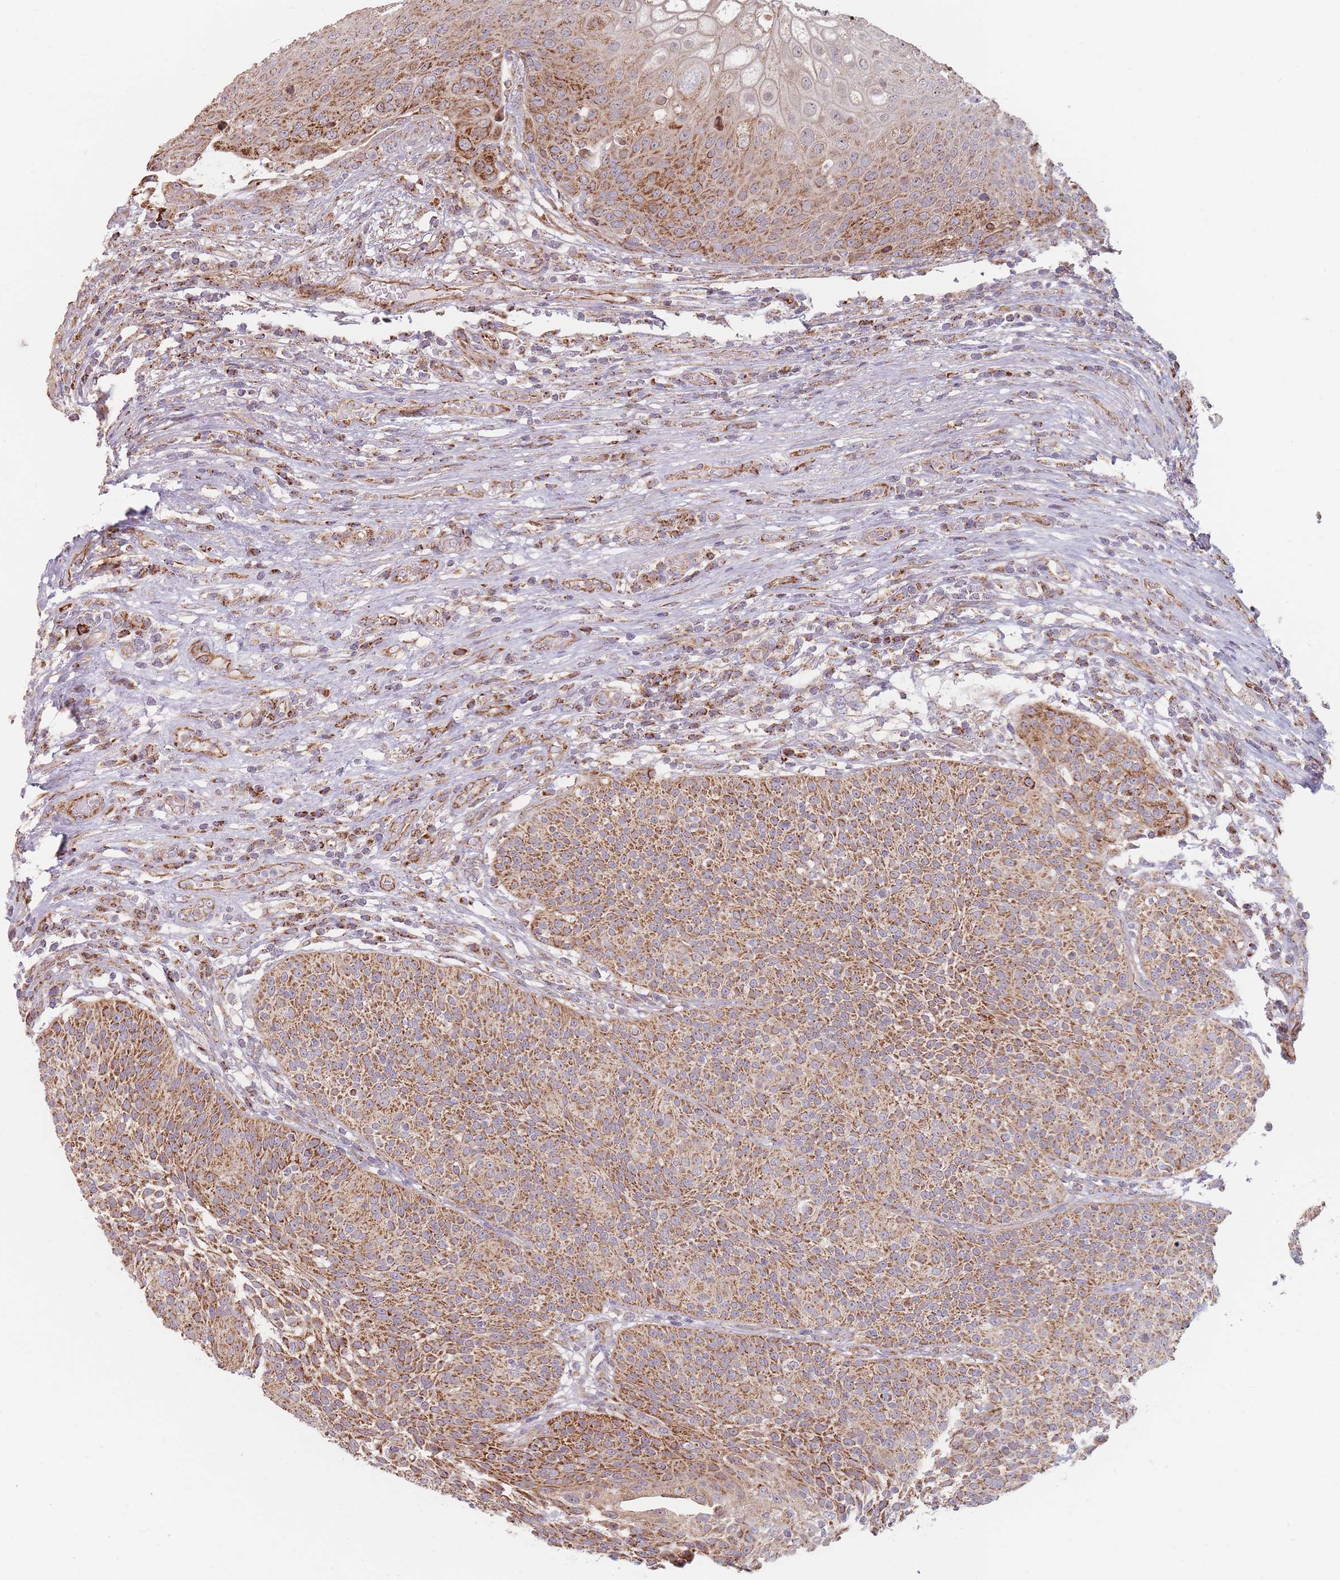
{"staining": {"intensity": "moderate", "quantity": ">75%", "location": "cytoplasmic/membranous"}, "tissue": "urothelial cancer", "cell_type": "Tumor cells", "image_type": "cancer", "snomed": [{"axis": "morphology", "description": "Urothelial carcinoma, High grade"}, {"axis": "topography", "description": "Urinary bladder"}], "caption": "Immunohistochemical staining of high-grade urothelial carcinoma demonstrates medium levels of moderate cytoplasmic/membranous expression in approximately >75% of tumor cells. The protein of interest is shown in brown color, while the nuclei are stained blue.", "gene": "ESRP2", "patient": {"sex": "female", "age": 70}}